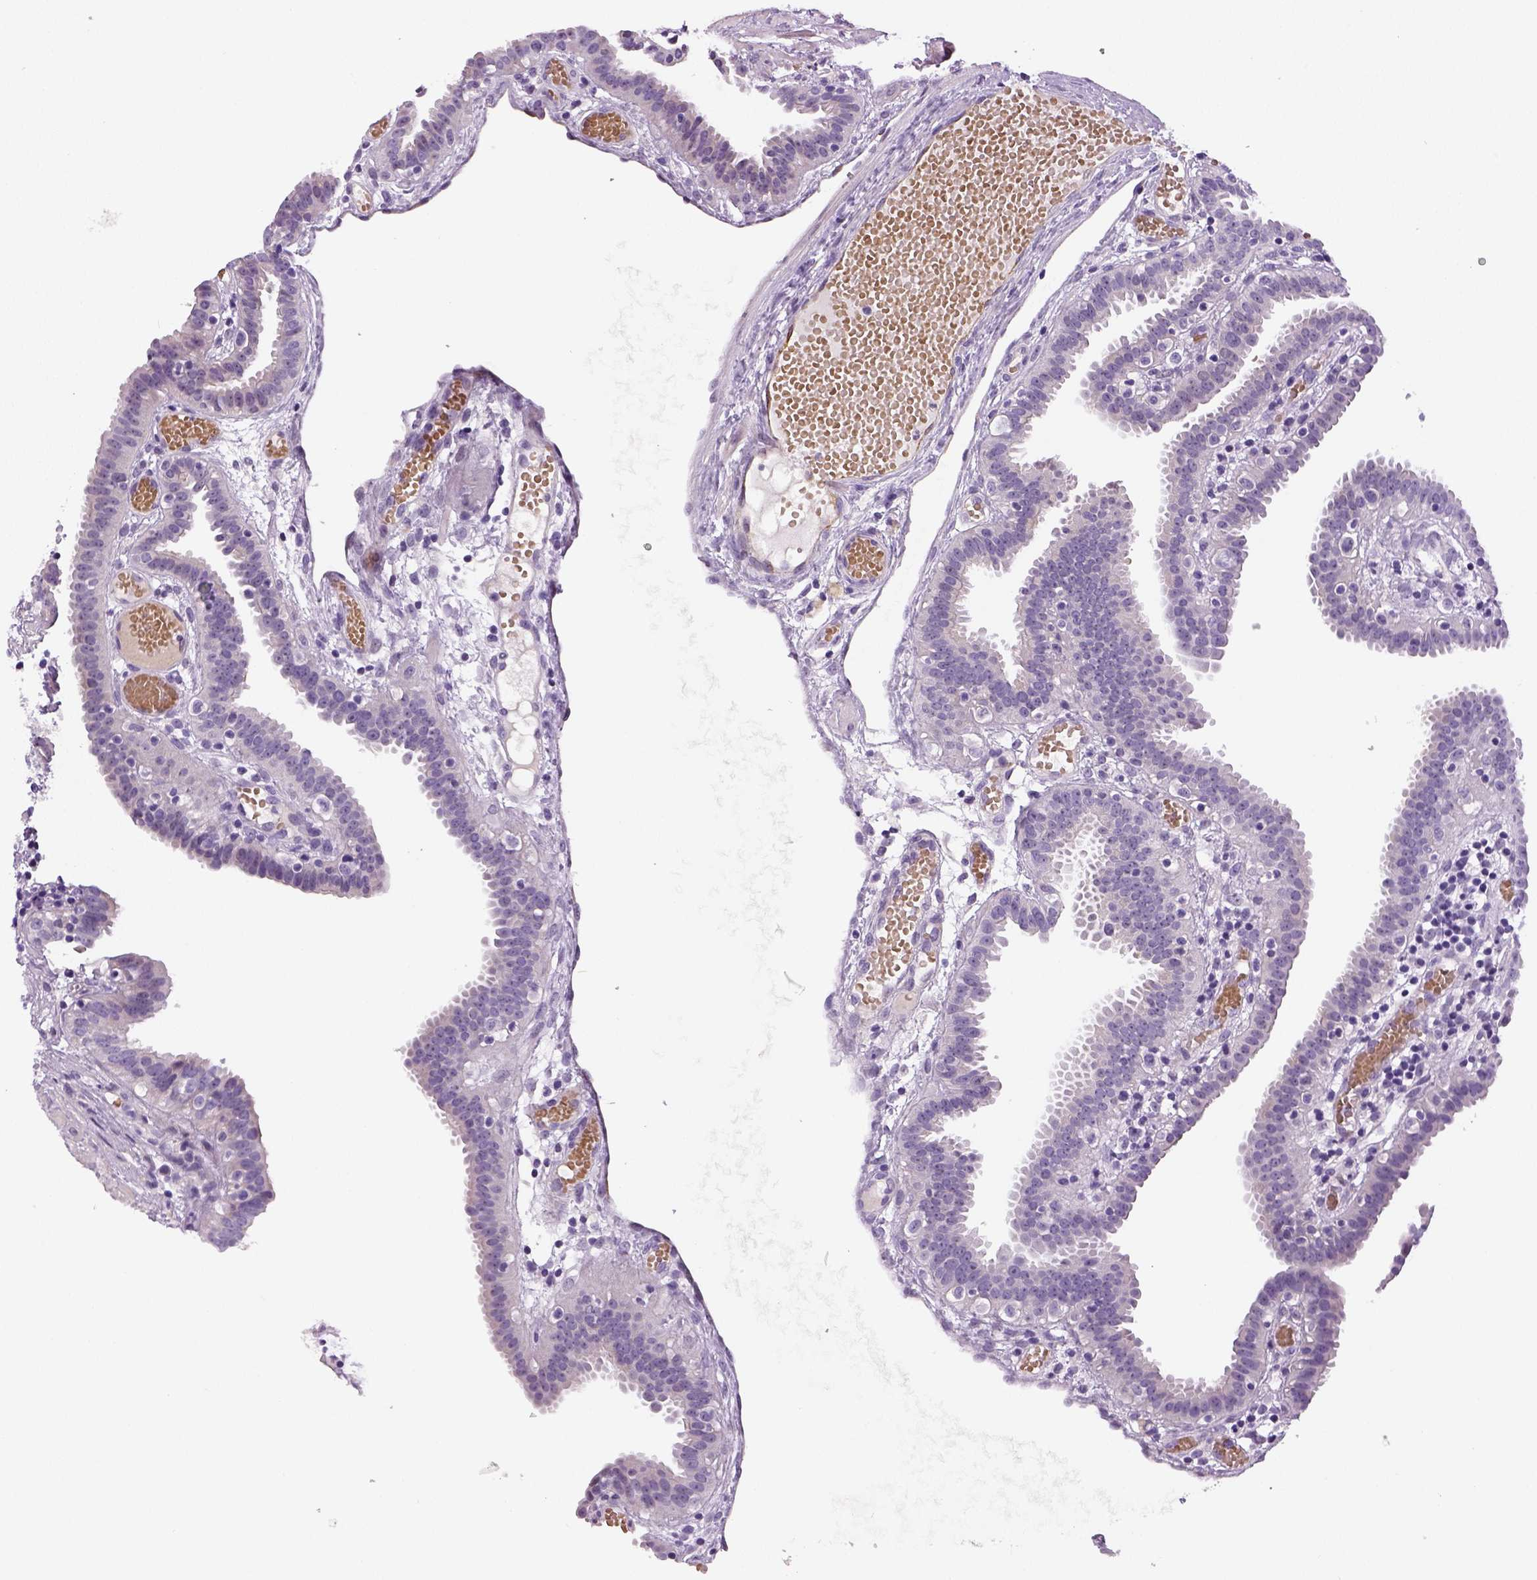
{"staining": {"intensity": "negative", "quantity": "none", "location": "none"}, "tissue": "fallopian tube", "cell_type": "Glandular cells", "image_type": "normal", "snomed": [{"axis": "morphology", "description": "Normal tissue, NOS"}, {"axis": "topography", "description": "Fallopian tube"}], "caption": "Benign fallopian tube was stained to show a protein in brown. There is no significant expression in glandular cells.", "gene": "ENSG00000250349", "patient": {"sex": "female", "age": 37}}